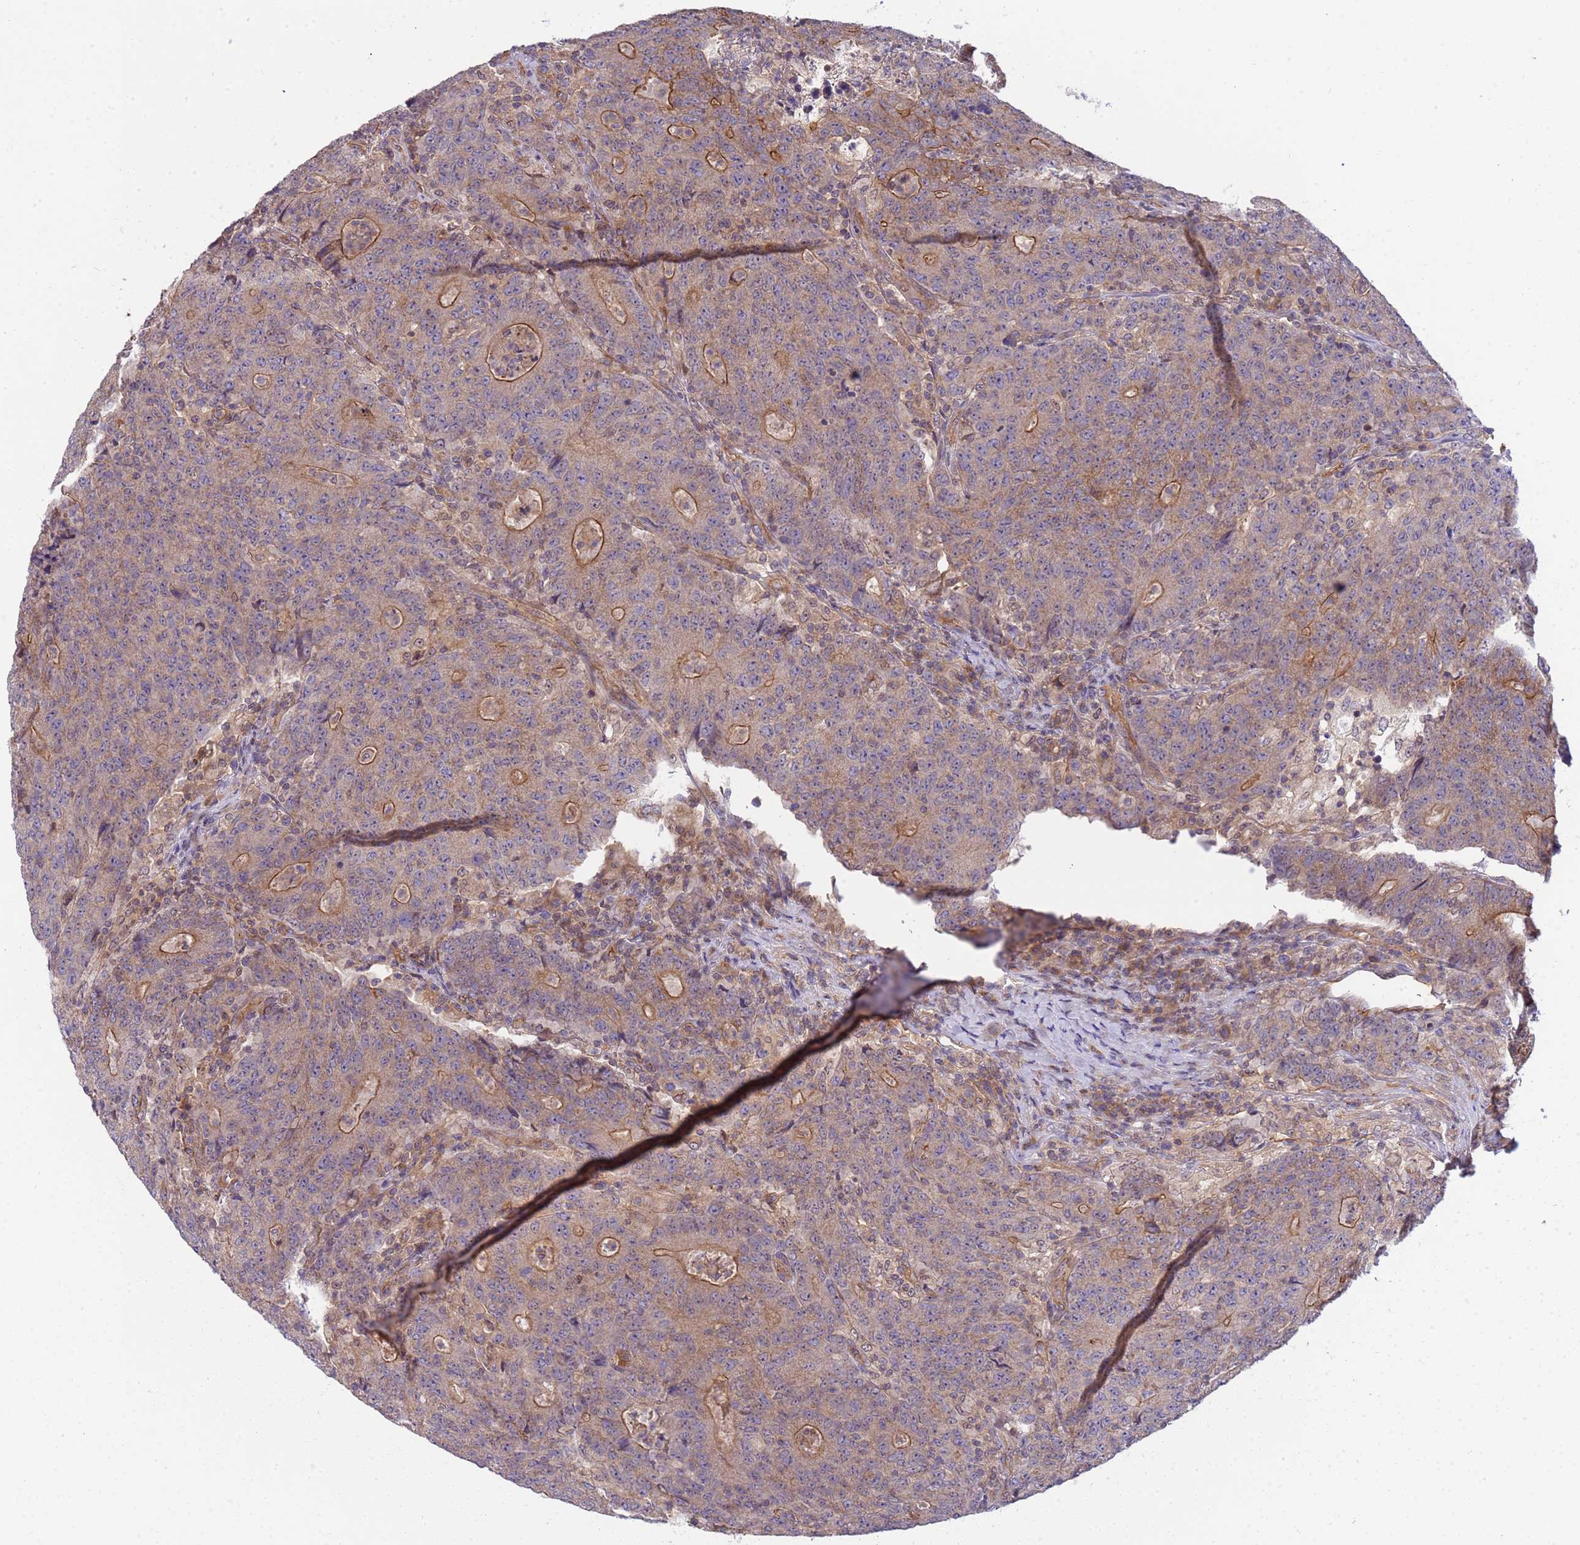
{"staining": {"intensity": "moderate", "quantity": "25%-75%", "location": "cytoplasmic/membranous"}, "tissue": "colorectal cancer", "cell_type": "Tumor cells", "image_type": "cancer", "snomed": [{"axis": "morphology", "description": "Adenocarcinoma, NOS"}, {"axis": "topography", "description": "Colon"}], "caption": "The micrograph demonstrates staining of colorectal cancer, revealing moderate cytoplasmic/membranous protein expression (brown color) within tumor cells.", "gene": "SMCO3", "patient": {"sex": "female", "age": 75}}